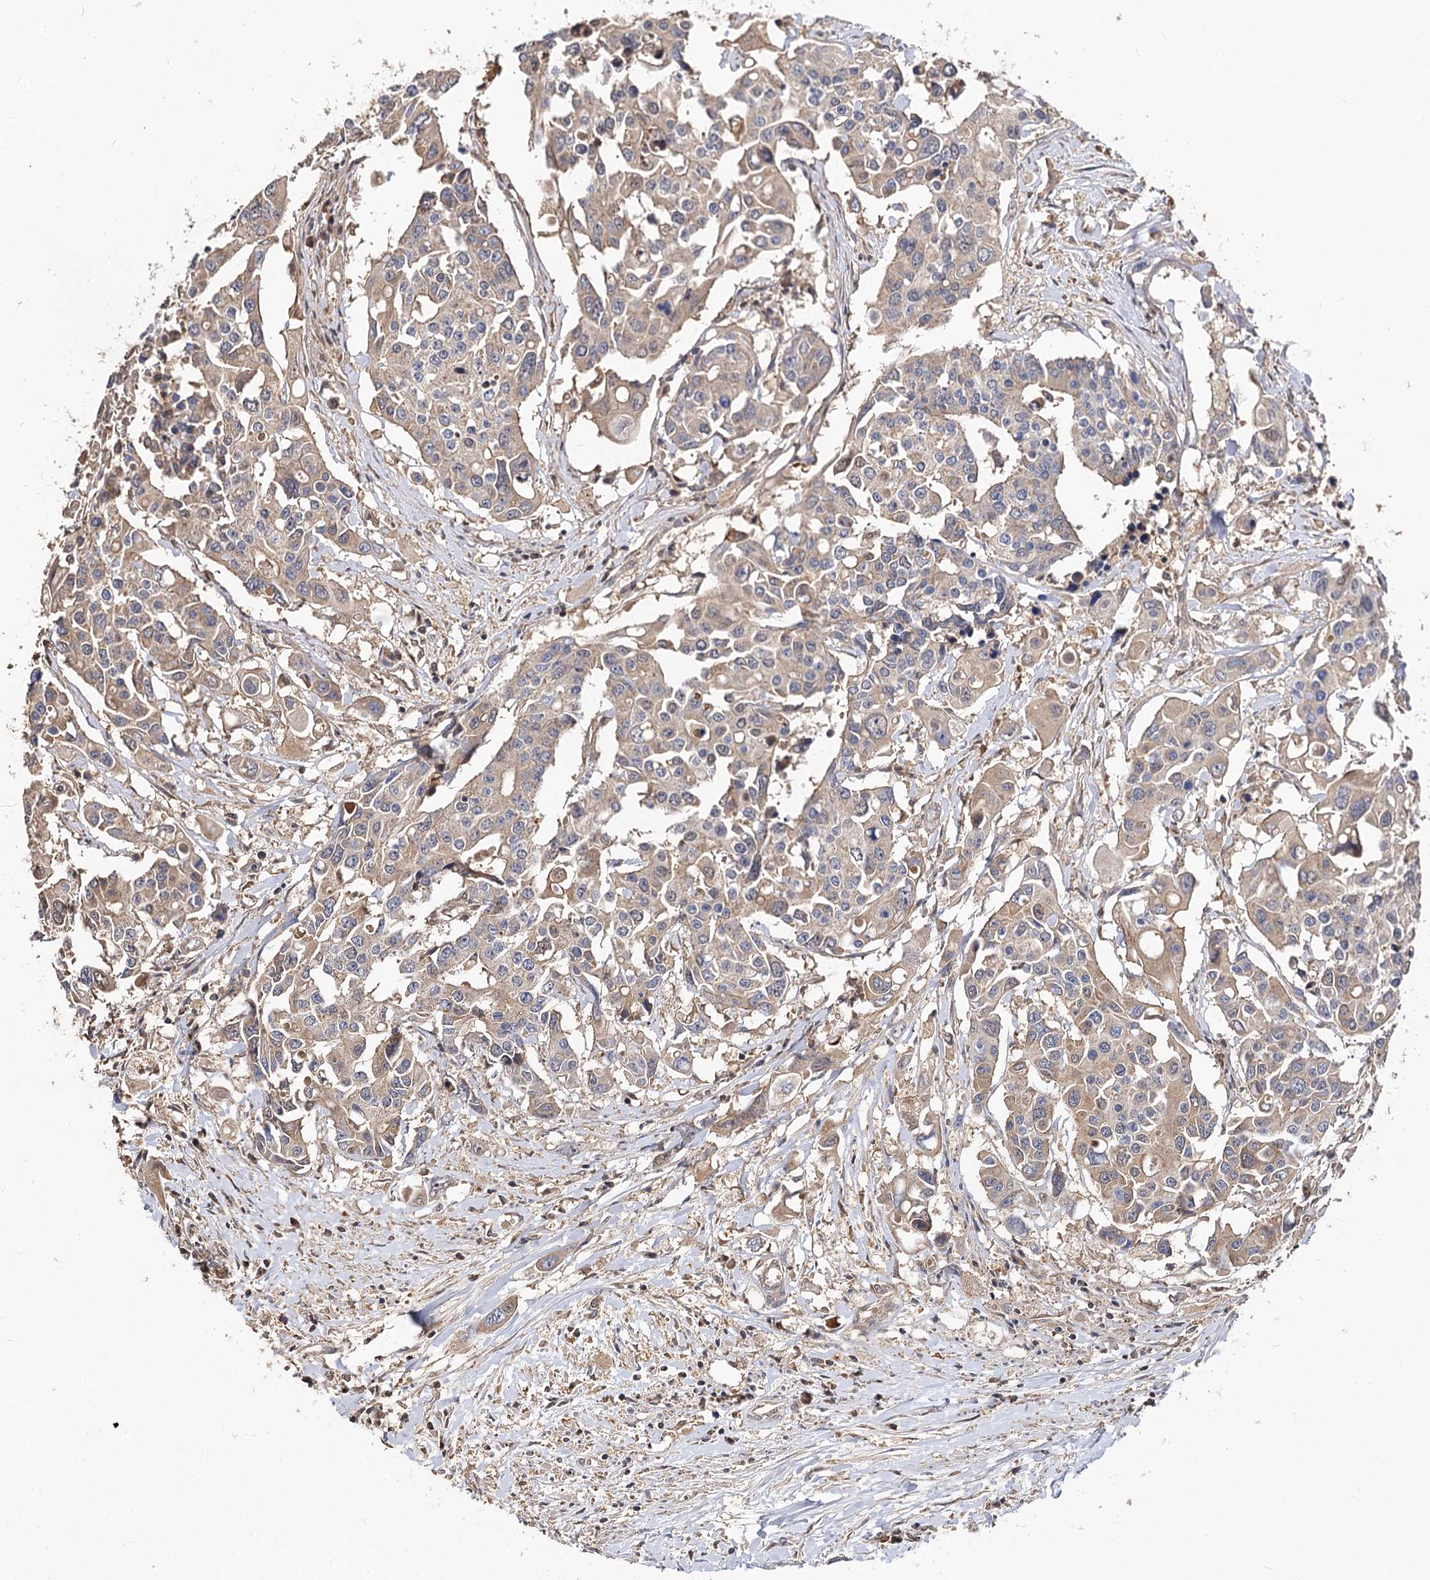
{"staining": {"intensity": "weak", "quantity": ">75%", "location": "cytoplasmic/membranous"}, "tissue": "colorectal cancer", "cell_type": "Tumor cells", "image_type": "cancer", "snomed": [{"axis": "morphology", "description": "Adenocarcinoma, NOS"}, {"axis": "topography", "description": "Colon"}], "caption": "Colorectal cancer (adenocarcinoma) was stained to show a protein in brown. There is low levels of weak cytoplasmic/membranous staining in about >75% of tumor cells.", "gene": "ARL13A", "patient": {"sex": "male", "age": 77}}